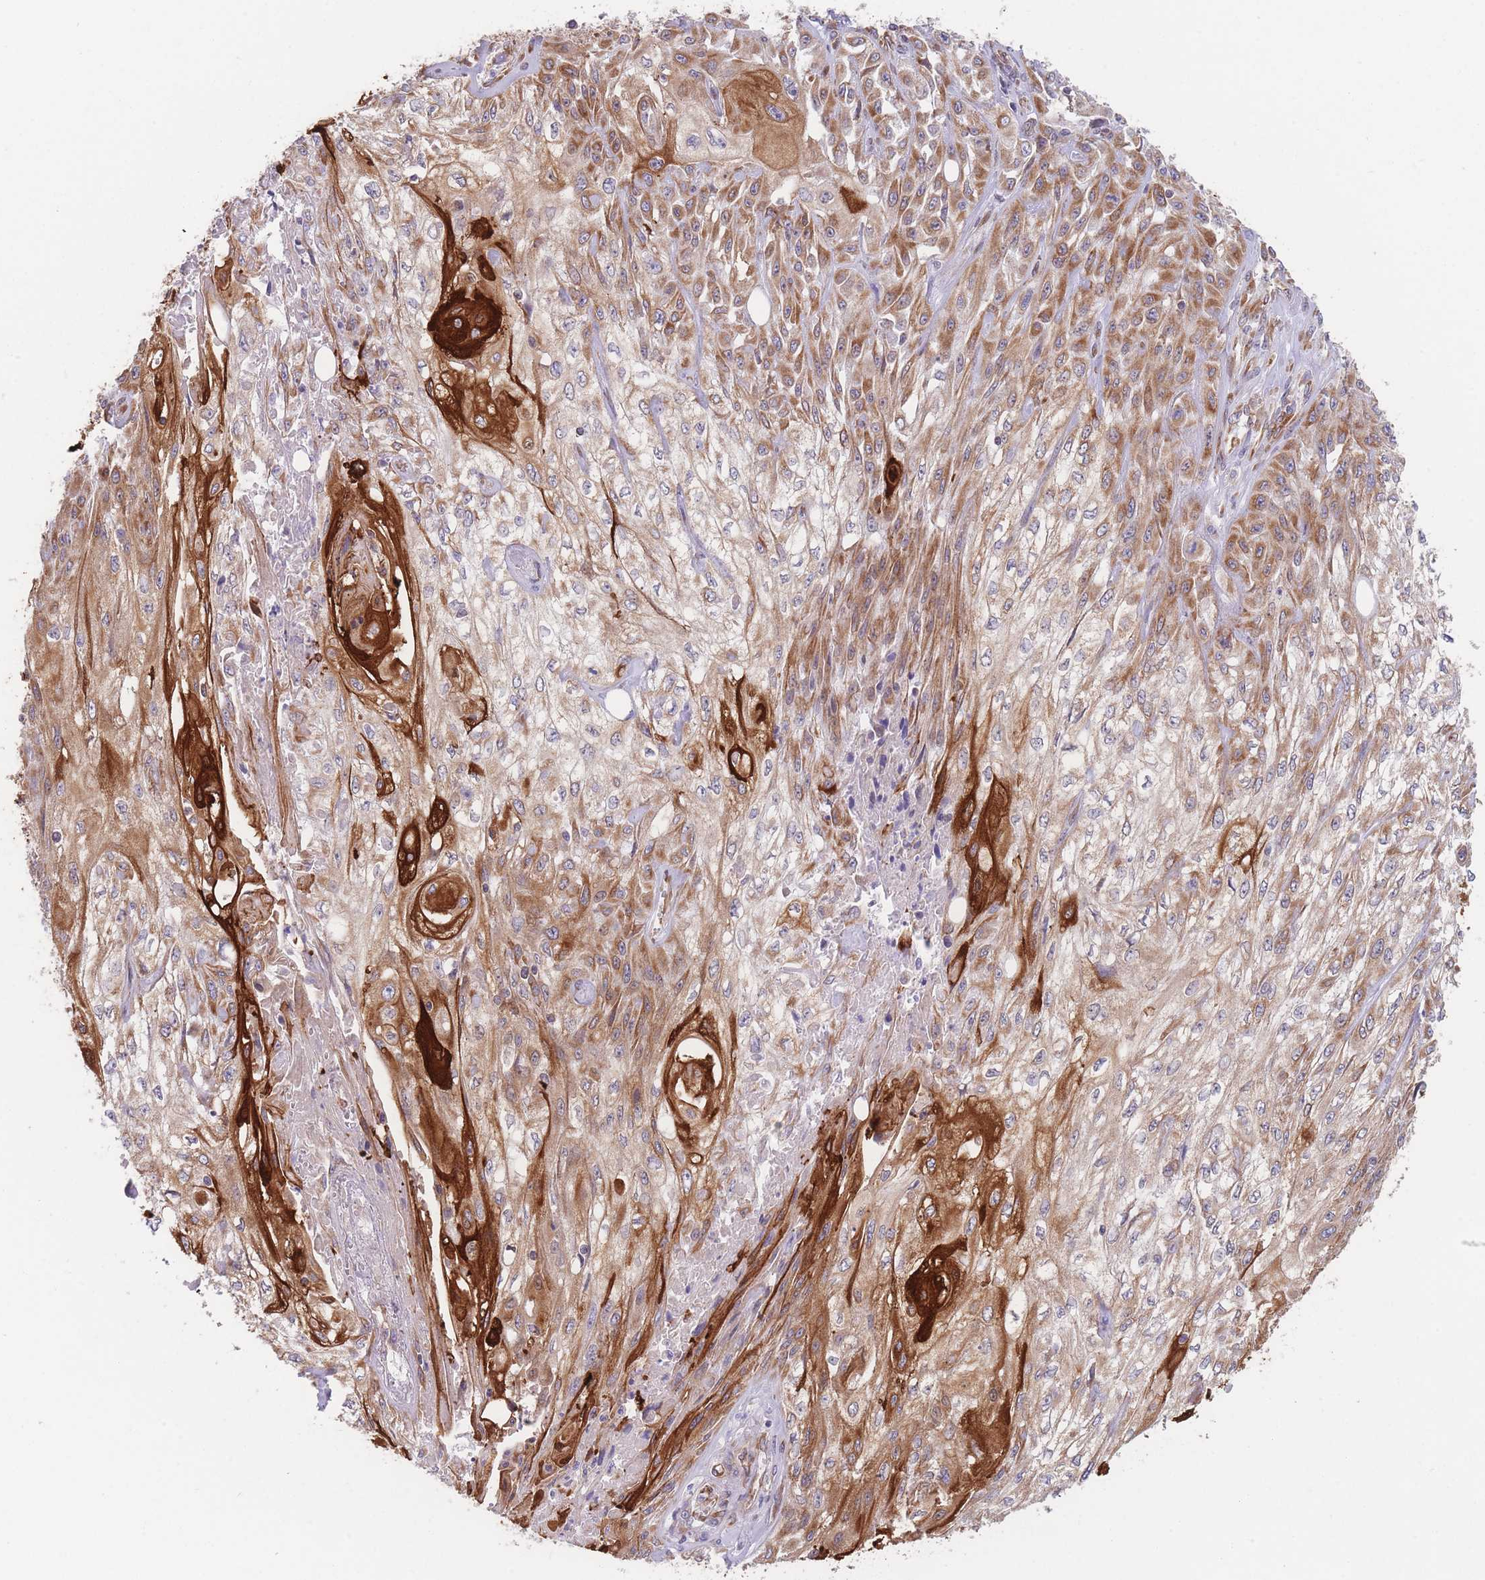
{"staining": {"intensity": "moderate", "quantity": ">75%", "location": "cytoplasmic/membranous"}, "tissue": "skin cancer", "cell_type": "Tumor cells", "image_type": "cancer", "snomed": [{"axis": "morphology", "description": "Squamous cell carcinoma, NOS"}, {"axis": "morphology", "description": "Squamous cell carcinoma, metastatic, NOS"}, {"axis": "topography", "description": "Skin"}, {"axis": "topography", "description": "Lymph node"}], "caption": "Human skin cancer (metastatic squamous cell carcinoma) stained with a brown dye shows moderate cytoplasmic/membranous positive expression in approximately >75% of tumor cells.", "gene": "AK9", "patient": {"sex": "male", "age": 75}}